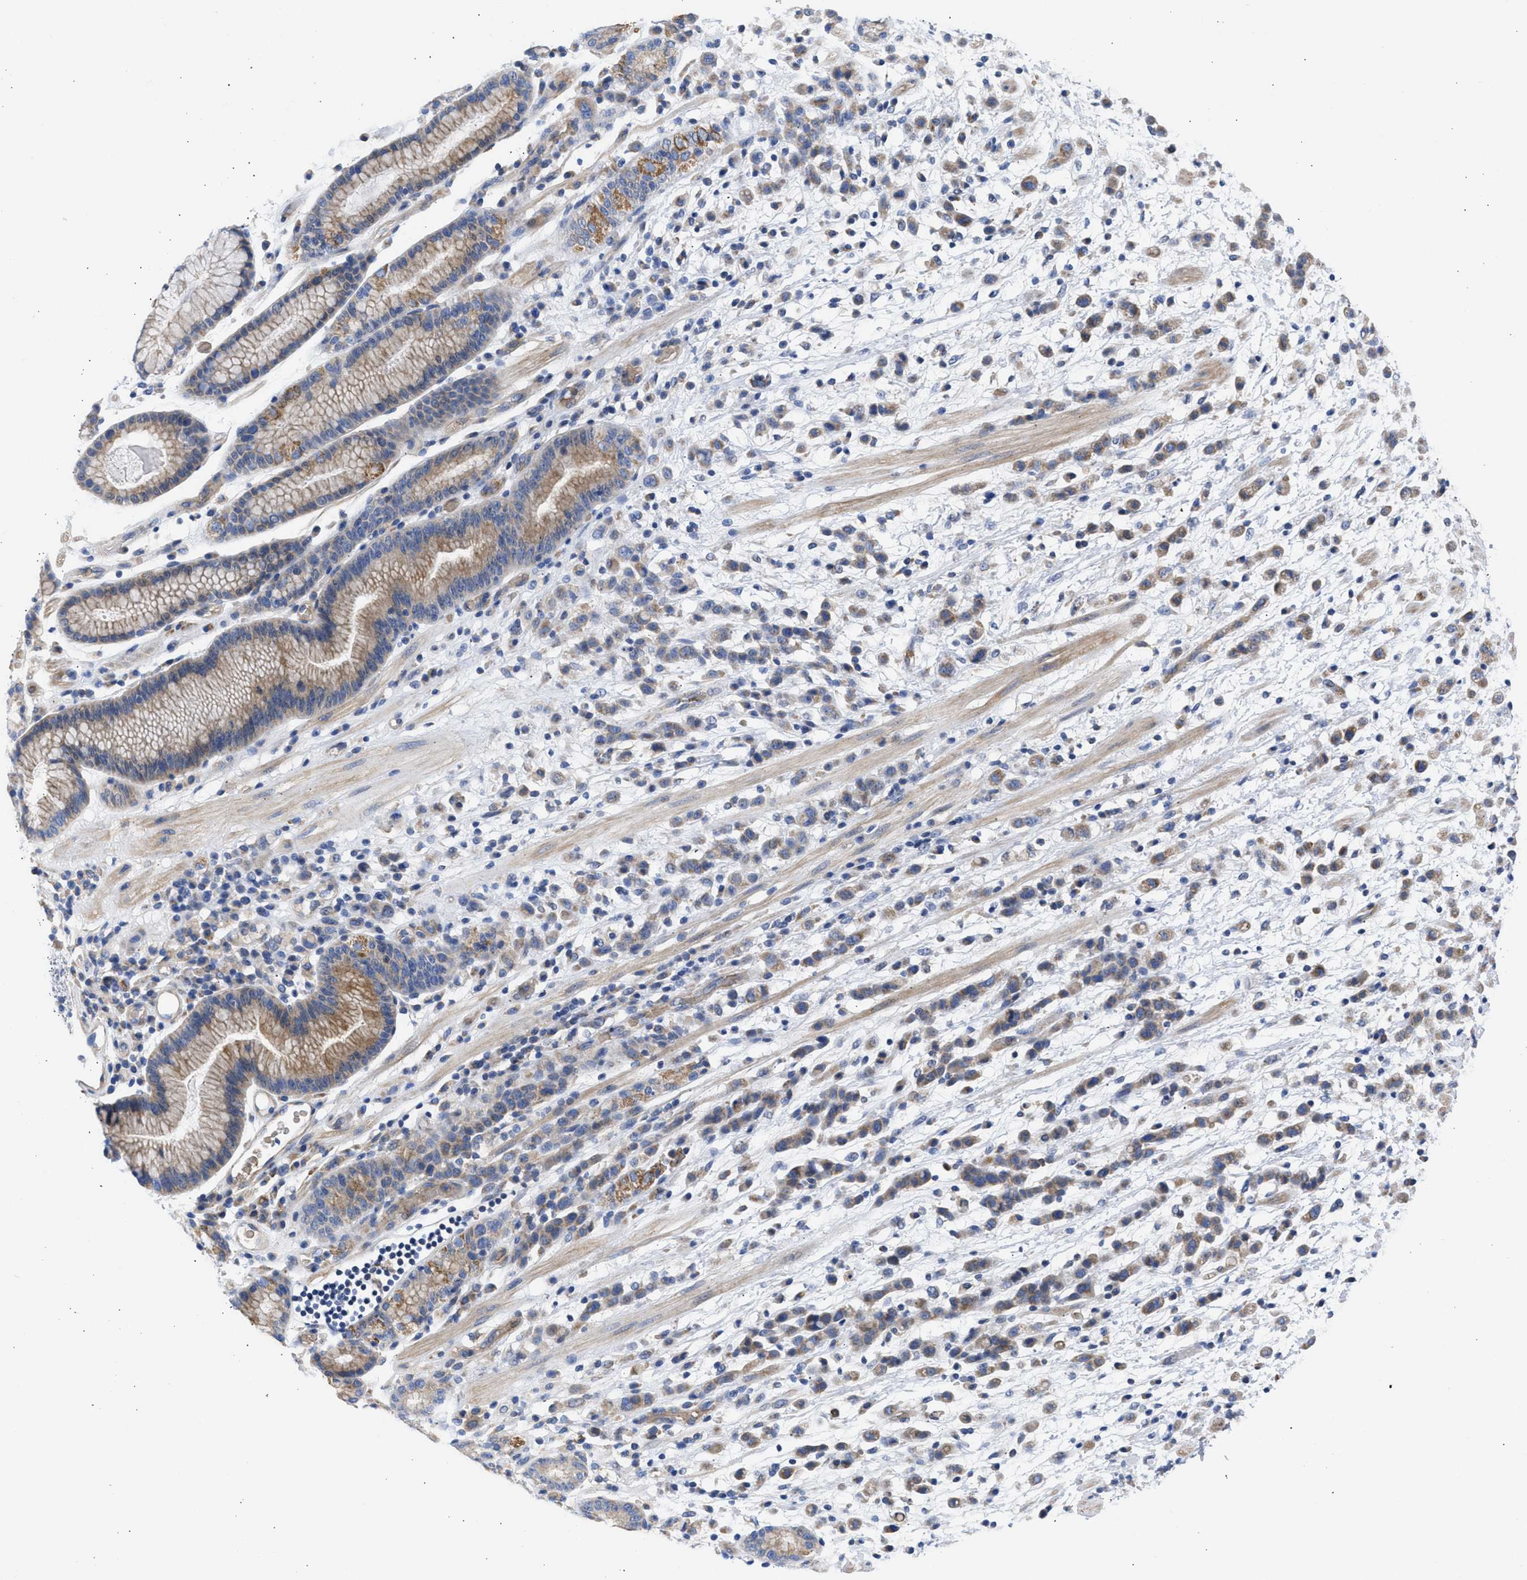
{"staining": {"intensity": "moderate", "quantity": ">75%", "location": "cytoplasmic/membranous"}, "tissue": "stomach cancer", "cell_type": "Tumor cells", "image_type": "cancer", "snomed": [{"axis": "morphology", "description": "Adenocarcinoma, NOS"}, {"axis": "topography", "description": "Stomach, lower"}], "caption": "Immunohistochemistry histopathology image of neoplastic tissue: human adenocarcinoma (stomach) stained using IHC displays medium levels of moderate protein expression localized specifically in the cytoplasmic/membranous of tumor cells, appearing as a cytoplasmic/membranous brown color.", "gene": "BTG3", "patient": {"sex": "male", "age": 88}}